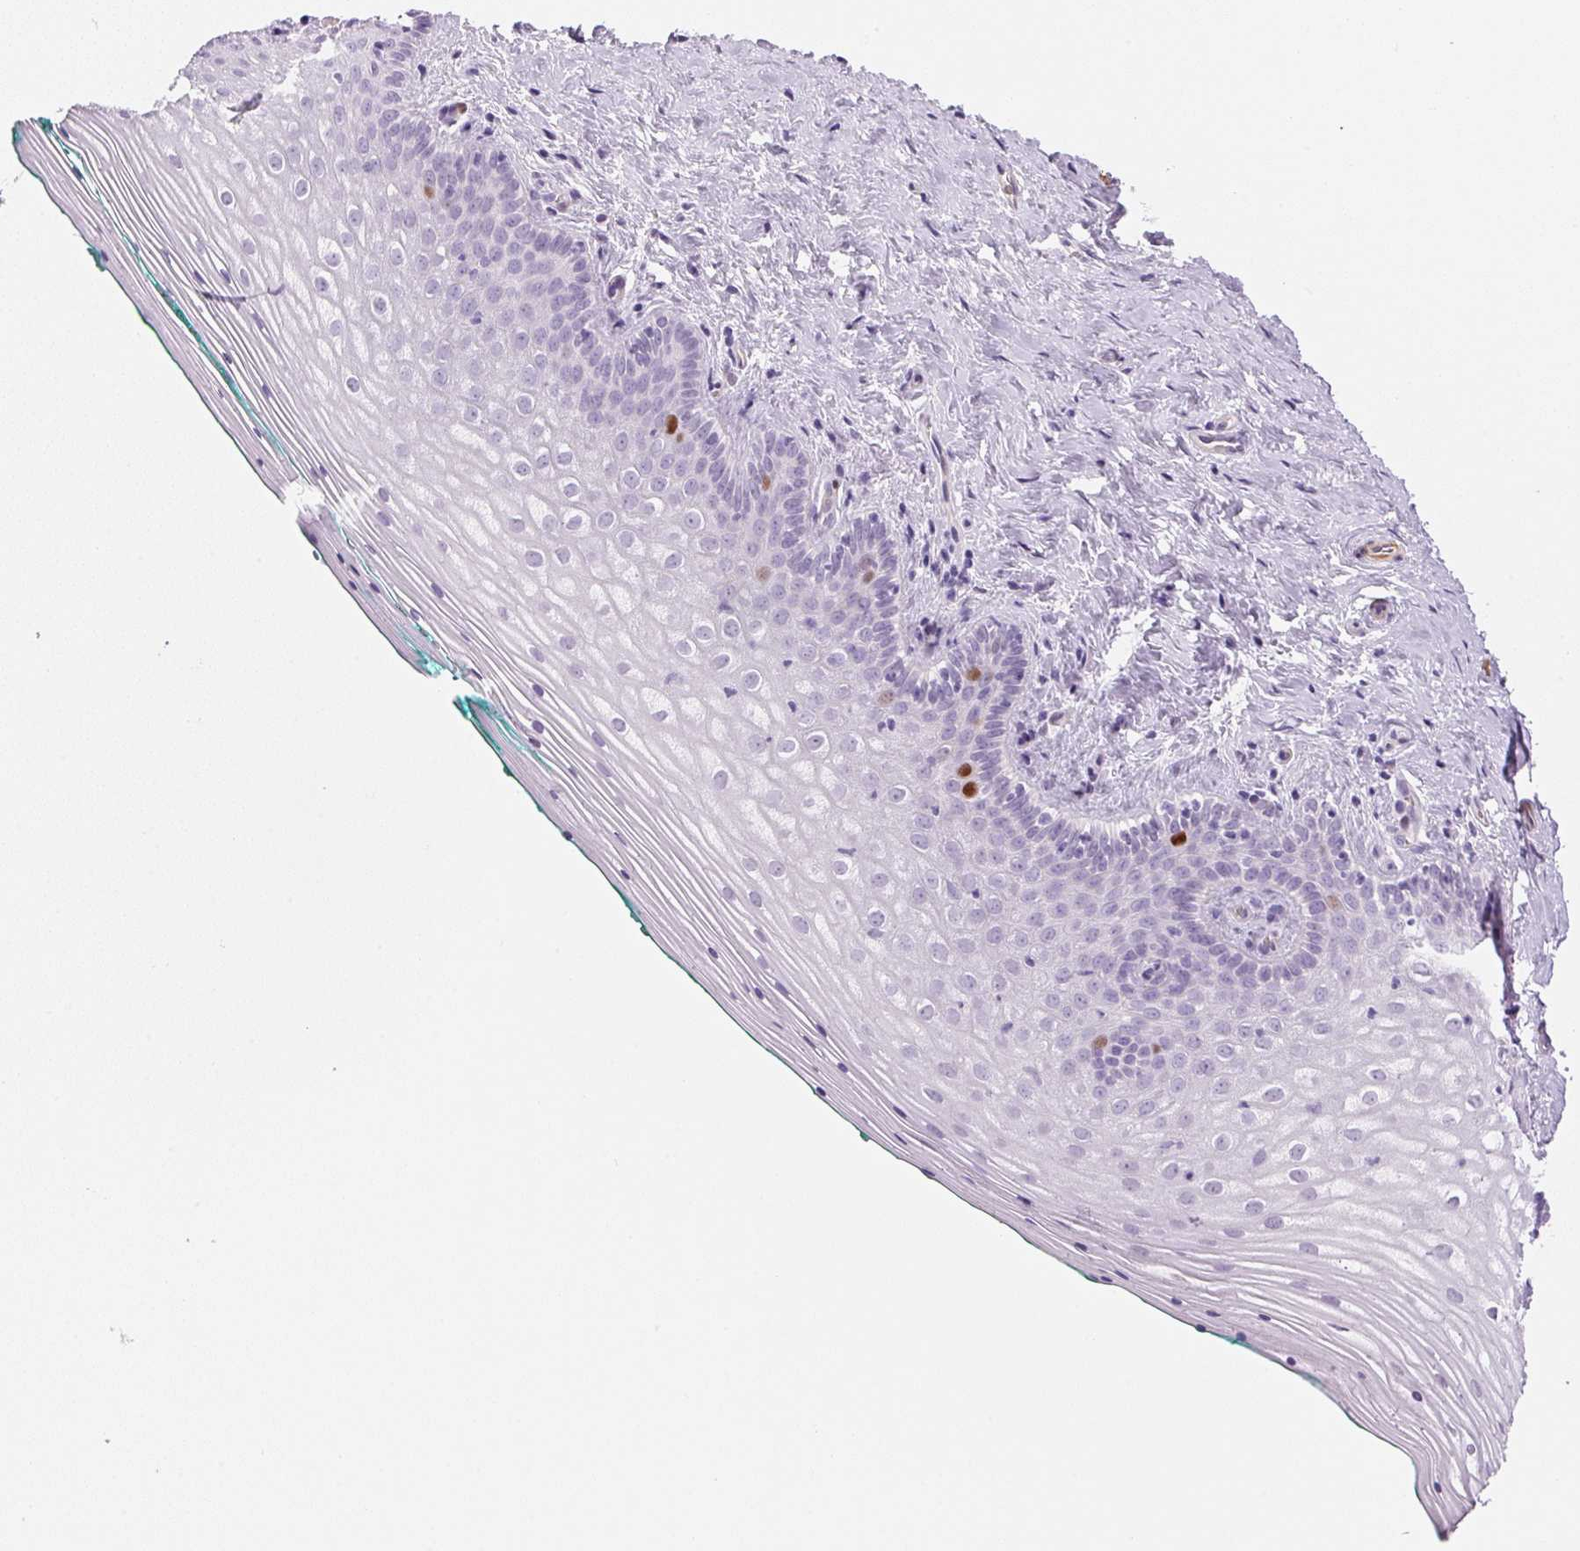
{"staining": {"intensity": "strong", "quantity": "<25%", "location": "nuclear"}, "tissue": "vagina", "cell_type": "Squamous epithelial cells", "image_type": "normal", "snomed": [{"axis": "morphology", "description": "Normal tissue, NOS"}, {"axis": "topography", "description": "Vagina"}], "caption": "Benign vagina was stained to show a protein in brown. There is medium levels of strong nuclear positivity in about <25% of squamous epithelial cells. The protein of interest is shown in brown color, while the nuclei are stained blue.", "gene": "SMTN", "patient": {"sex": "female", "age": 45}}